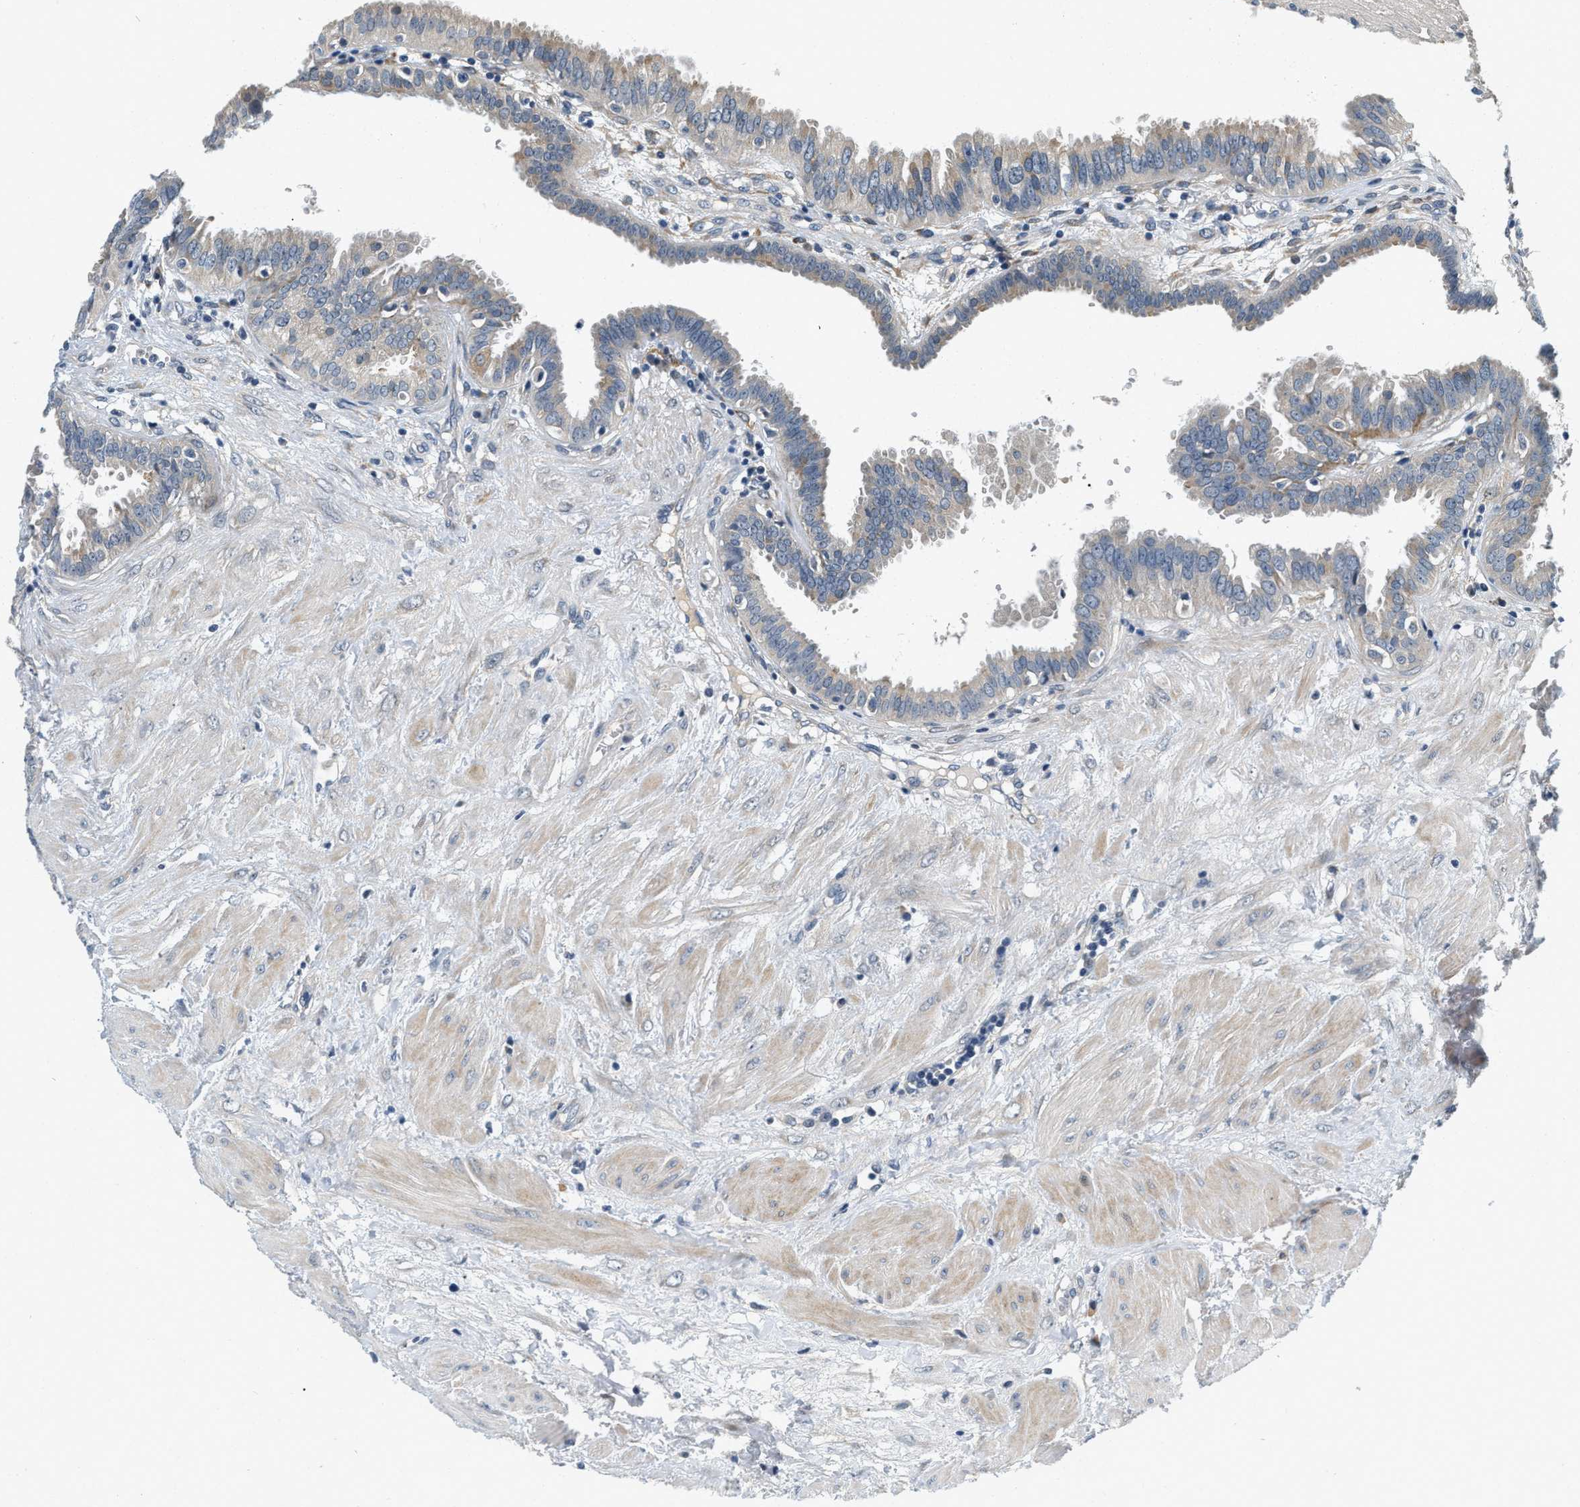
{"staining": {"intensity": "weak", "quantity": "25%-75%", "location": "cytoplasmic/membranous"}, "tissue": "fallopian tube", "cell_type": "Glandular cells", "image_type": "normal", "snomed": [{"axis": "morphology", "description": "Normal tissue, NOS"}, {"axis": "topography", "description": "Fallopian tube"}, {"axis": "topography", "description": "Placenta"}], "caption": "Immunohistochemistry (IHC) (DAB) staining of normal human fallopian tube exhibits weak cytoplasmic/membranous protein positivity in about 25%-75% of glandular cells. The protein is stained brown, and the nuclei are stained in blue (DAB (3,3'-diaminobenzidine) IHC with brightfield microscopy, high magnification).", "gene": "YAE1", "patient": {"sex": "female", "age": 32}}